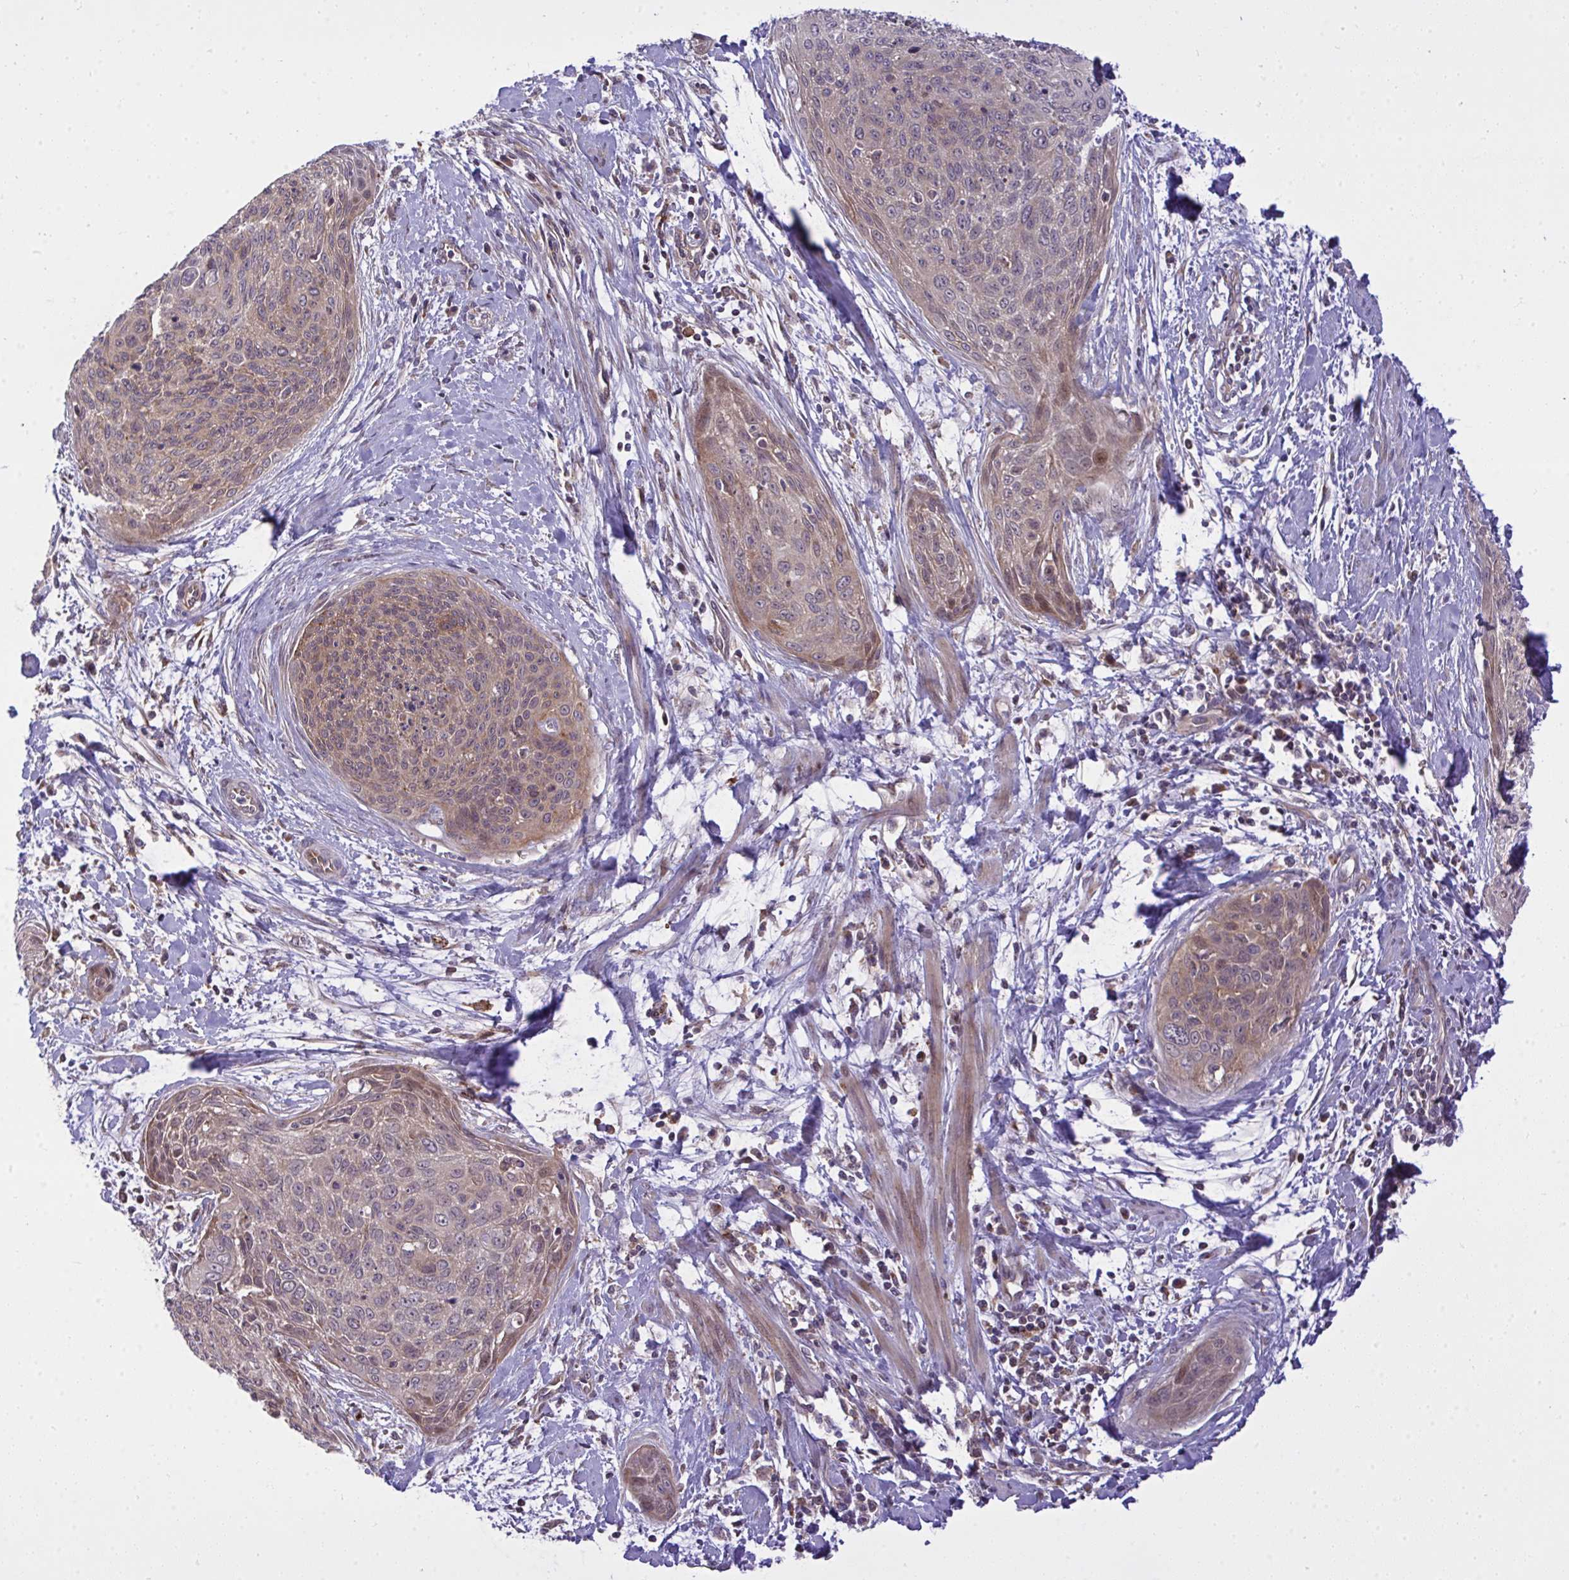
{"staining": {"intensity": "weak", "quantity": ">75%", "location": "cytoplasmic/membranous"}, "tissue": "cervical cancer", "cell_type": "Tumor cells", "image_type": "cancer", "snomed": [{"axis": "morphology", "description": "Squamous cell carcinoma, NOS"}, {"axis": "topography", "description": "Cervix"}], "caption": "The image displays staining of cervical squamous cell carcinoma, revealing weak cytoplasmic/membranous protein expression (brown color) within tumor cells.", "gene": "SLC9A6", "patient": {"sex": "female", "age": 55}}